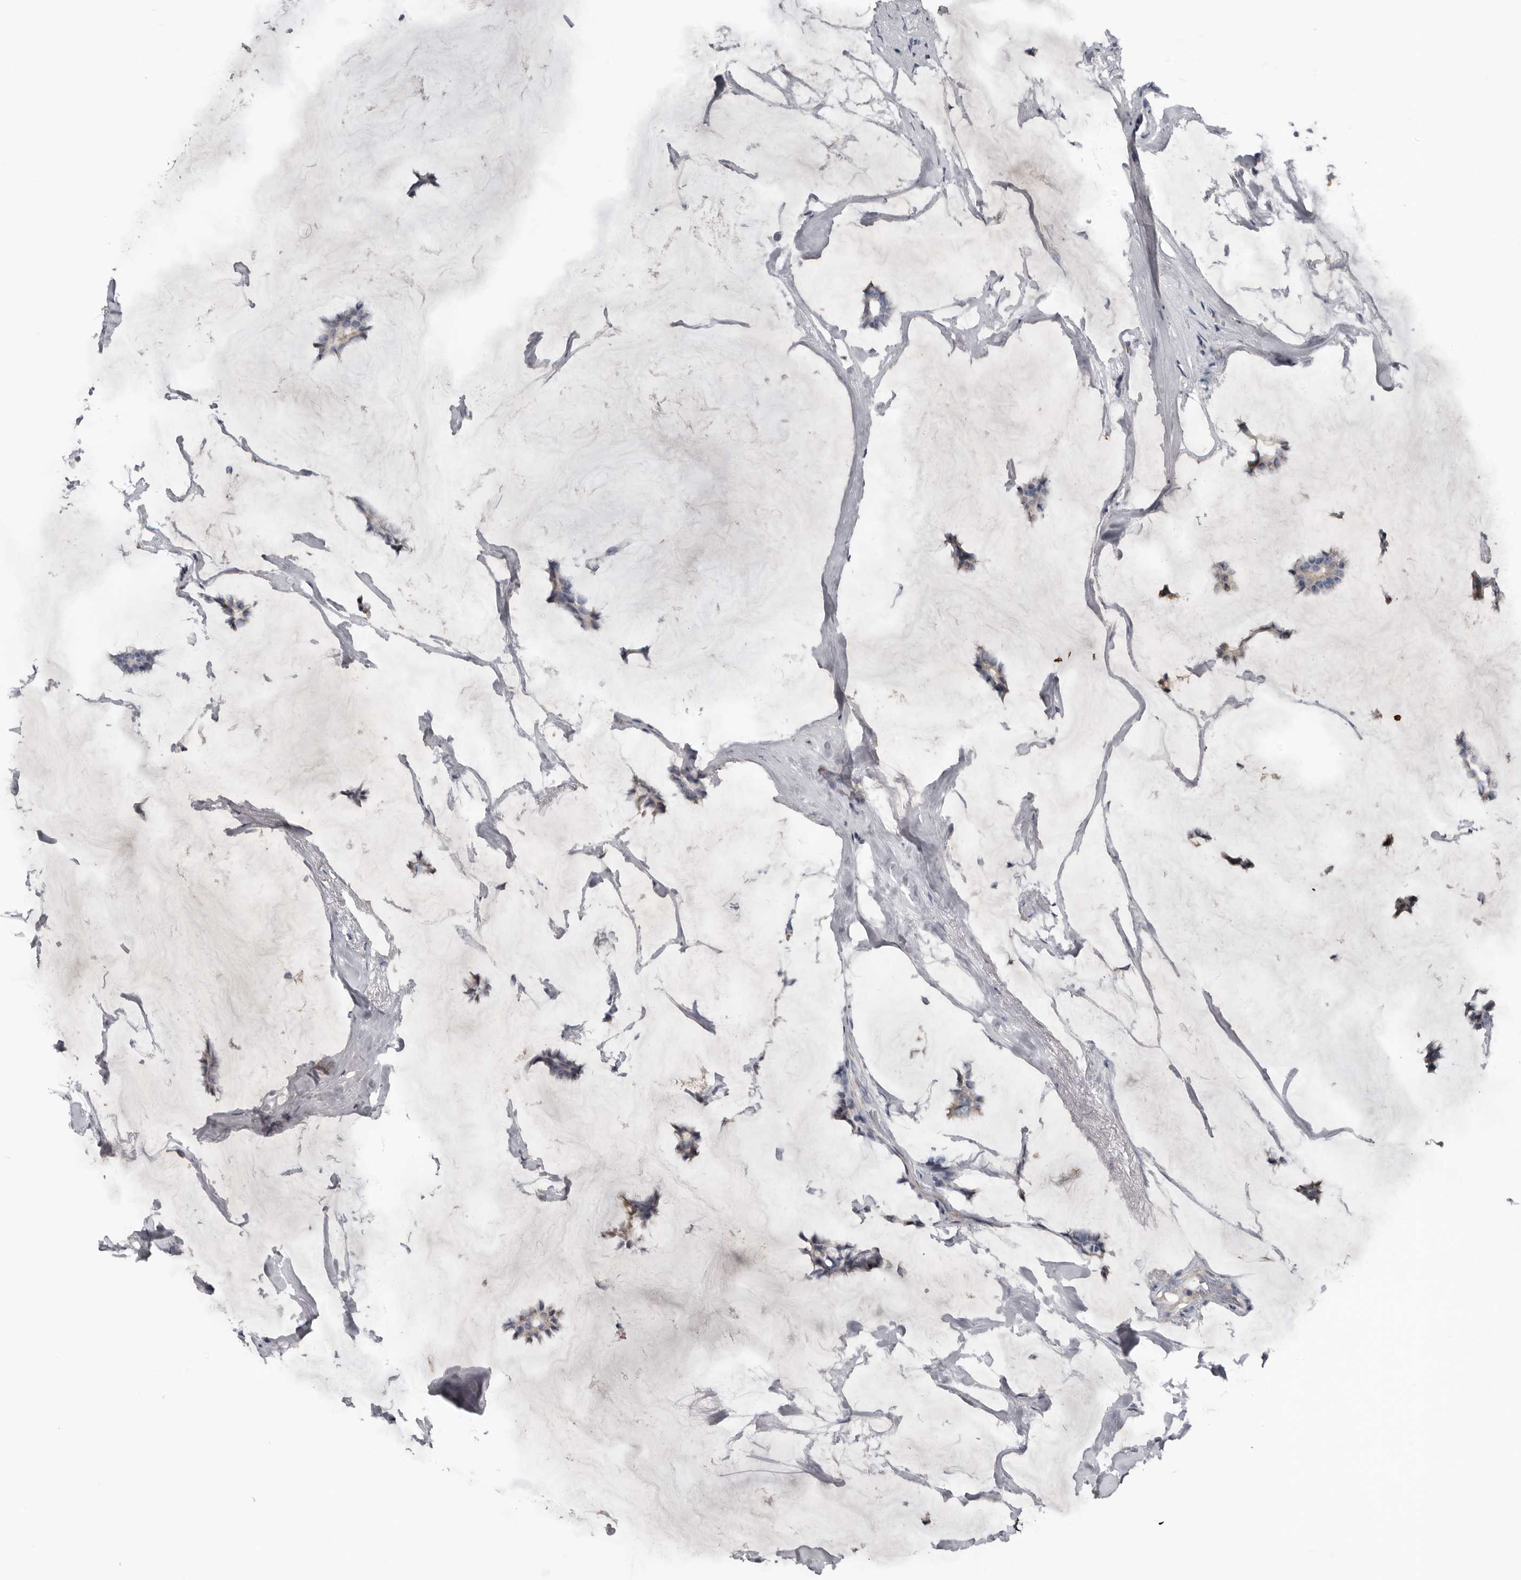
{"staining": {"intensity": "negative", "quantity": "none", "location": "none"}, "tissue": "breast cancer", "cell_type": "Tumor cells", "image_type": "cancer", "snomed": [{"axis": "morphology", "description": "Duct carcinoma"}, {"axis": "topography", "description": "Breast"}], "caption": "IHC of human invasive ductal carcinoma (breast) demonstrates no staining in tumor cells.", "gene": "FABP7", "patient": {"sex": "female", "age": 93}}